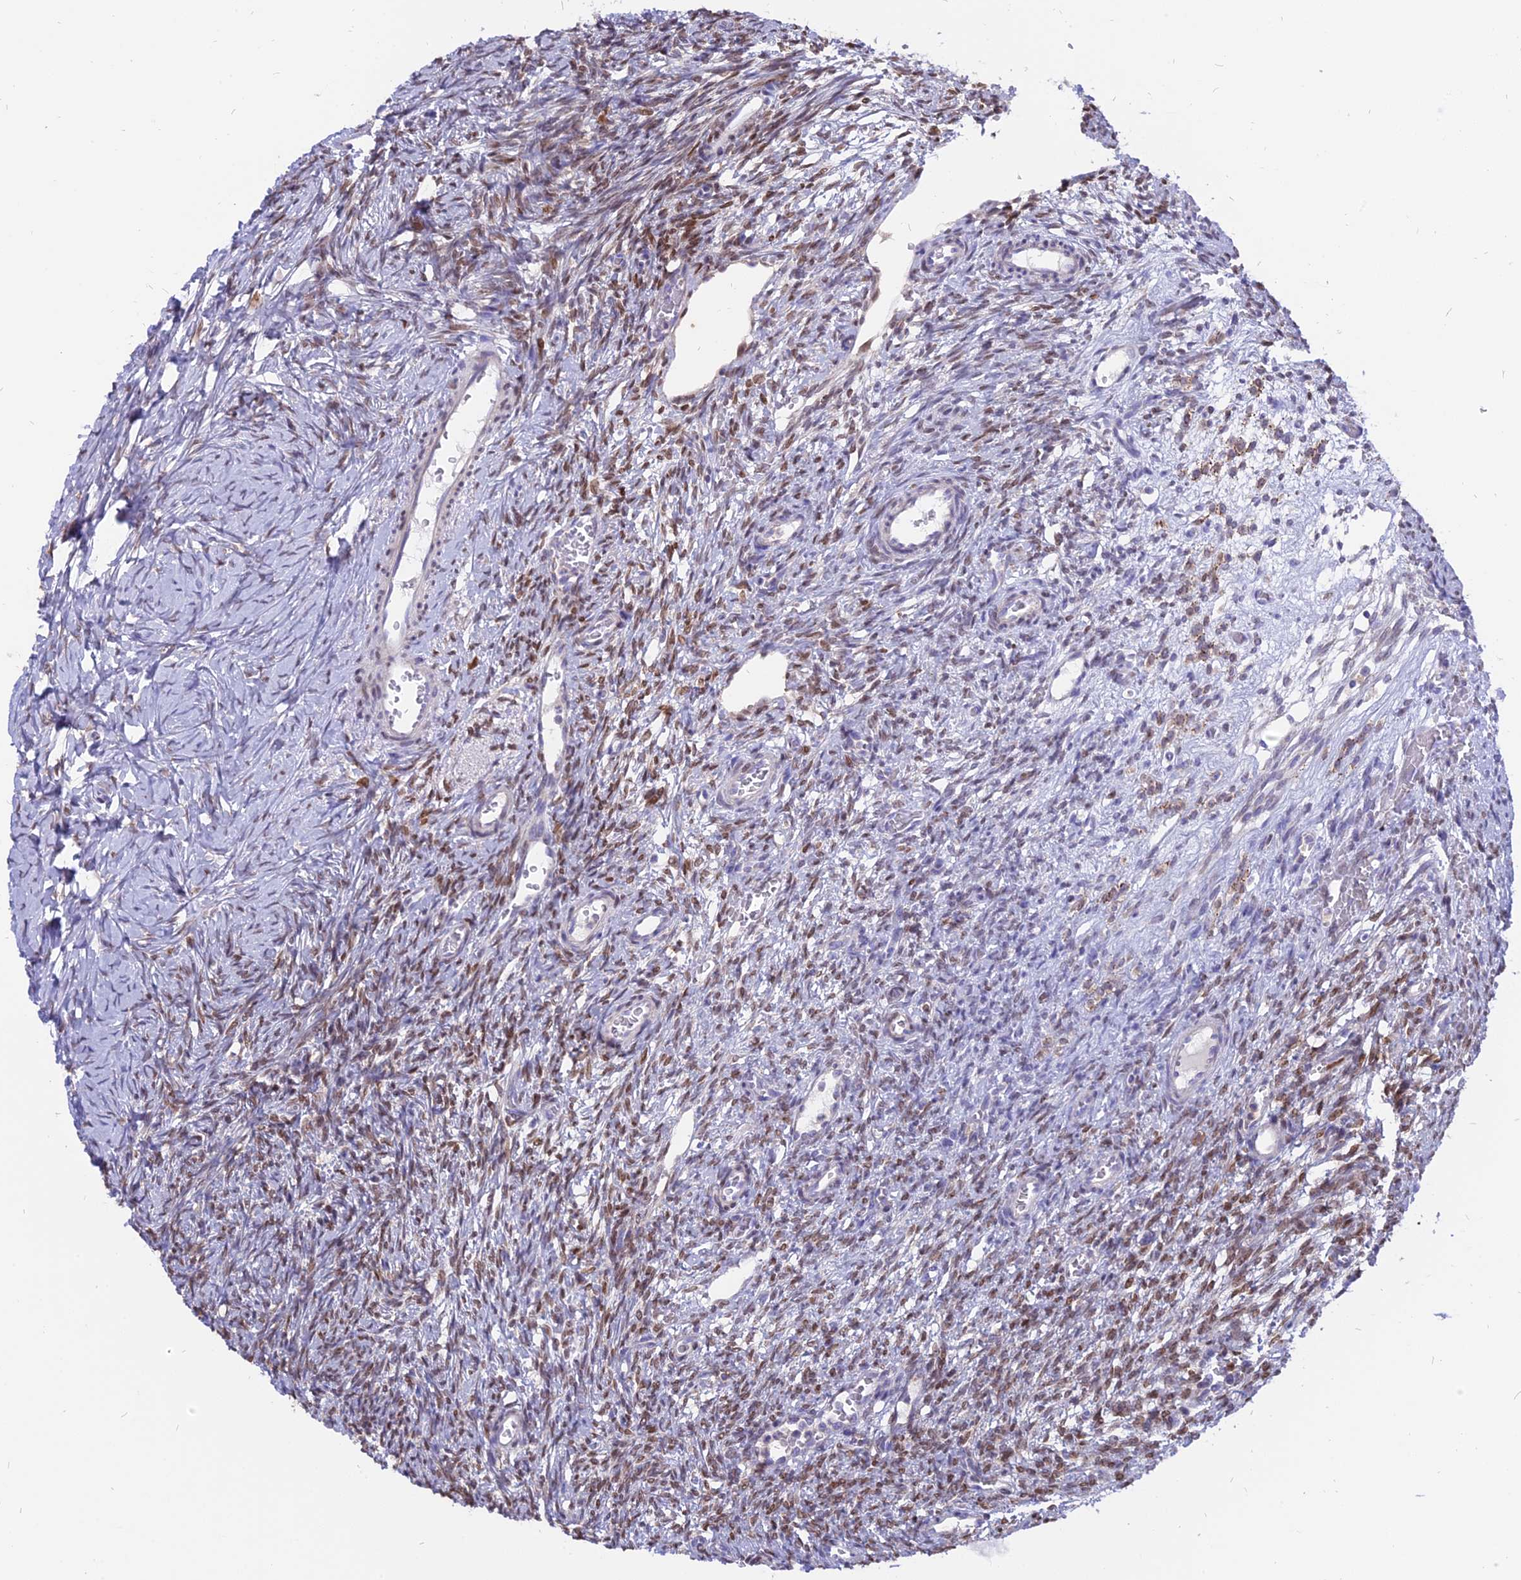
{"staining": {"intensity": "moderate", "quantity": "25%-75%", "location": "nuclear"}, "tissue": "ovary", "cell_type": "Ovarian stroma cells", "image_type": "normal", "snomed": [{"axis": "morphology", "description": "Normal tissue, NOS"}, {"axis": "topography", "description": "Ovary"}], "caption": "About 25%-75% of ovarian stroma cells in unremarkable ovary reveal moderate nuclear protein staining as visualized by brown immunohistochemical staining.", "gene": "CENPV", "patient": {"sex": "female", "age": 39}}